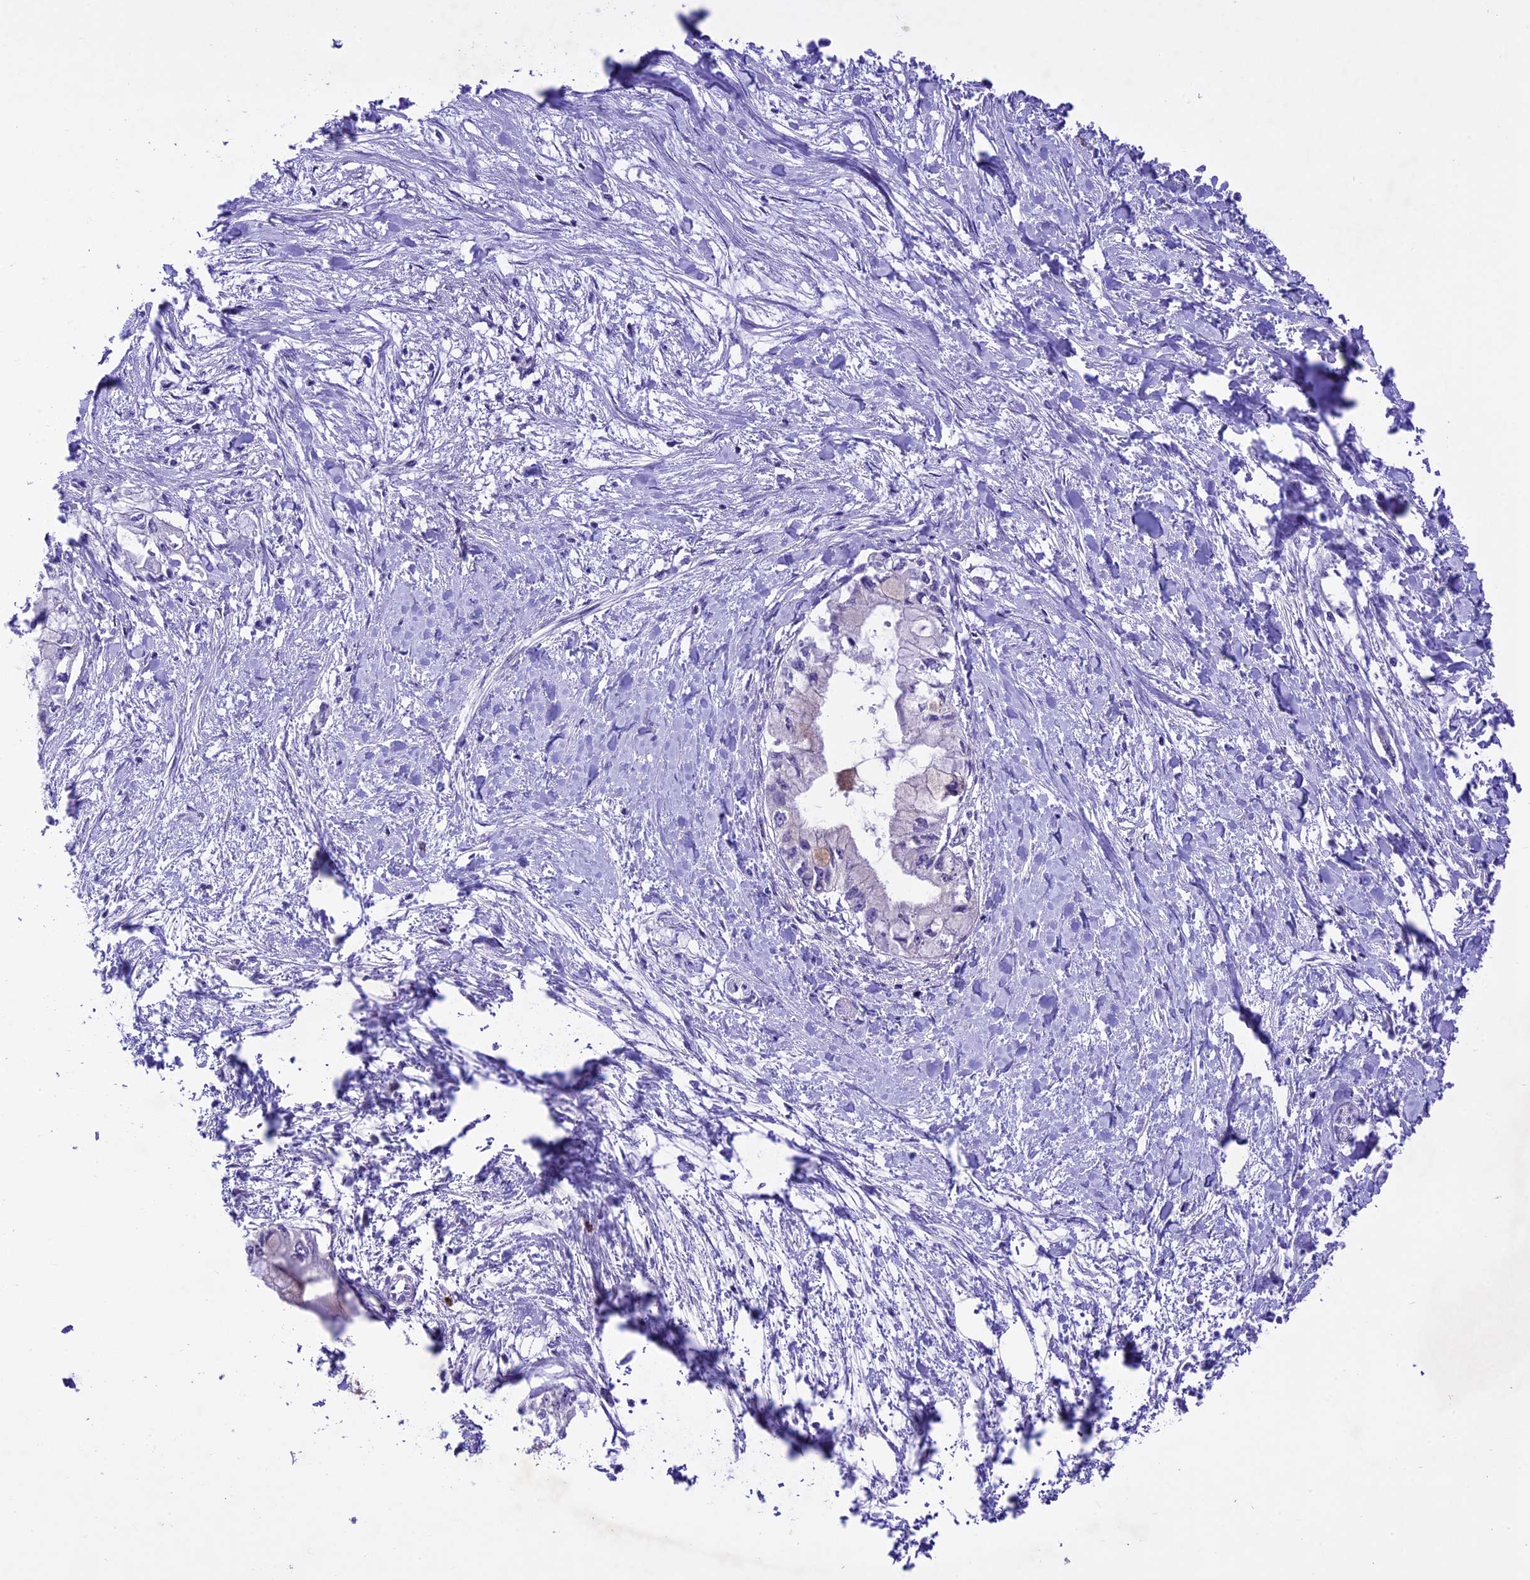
{"staining": {"intensity": "negative", "quantity": "none", "location": "none"}, "tissue": "pancreatic cancer", "cell_type": "Tumor cells", "image_type": "cancer", "snomed": [{"axis": "morphology", "description": "Adenocarcinoma, NOS"}, {"axis": "topography", "description": "Pancreas"}], "caption": "The immunohistochemistry (IHC) image has no significant positivity in tumor cells of pancreatic cancer tissue.", "gene": "SPRED1", "patient": {"sex": "male", "age": 48}}